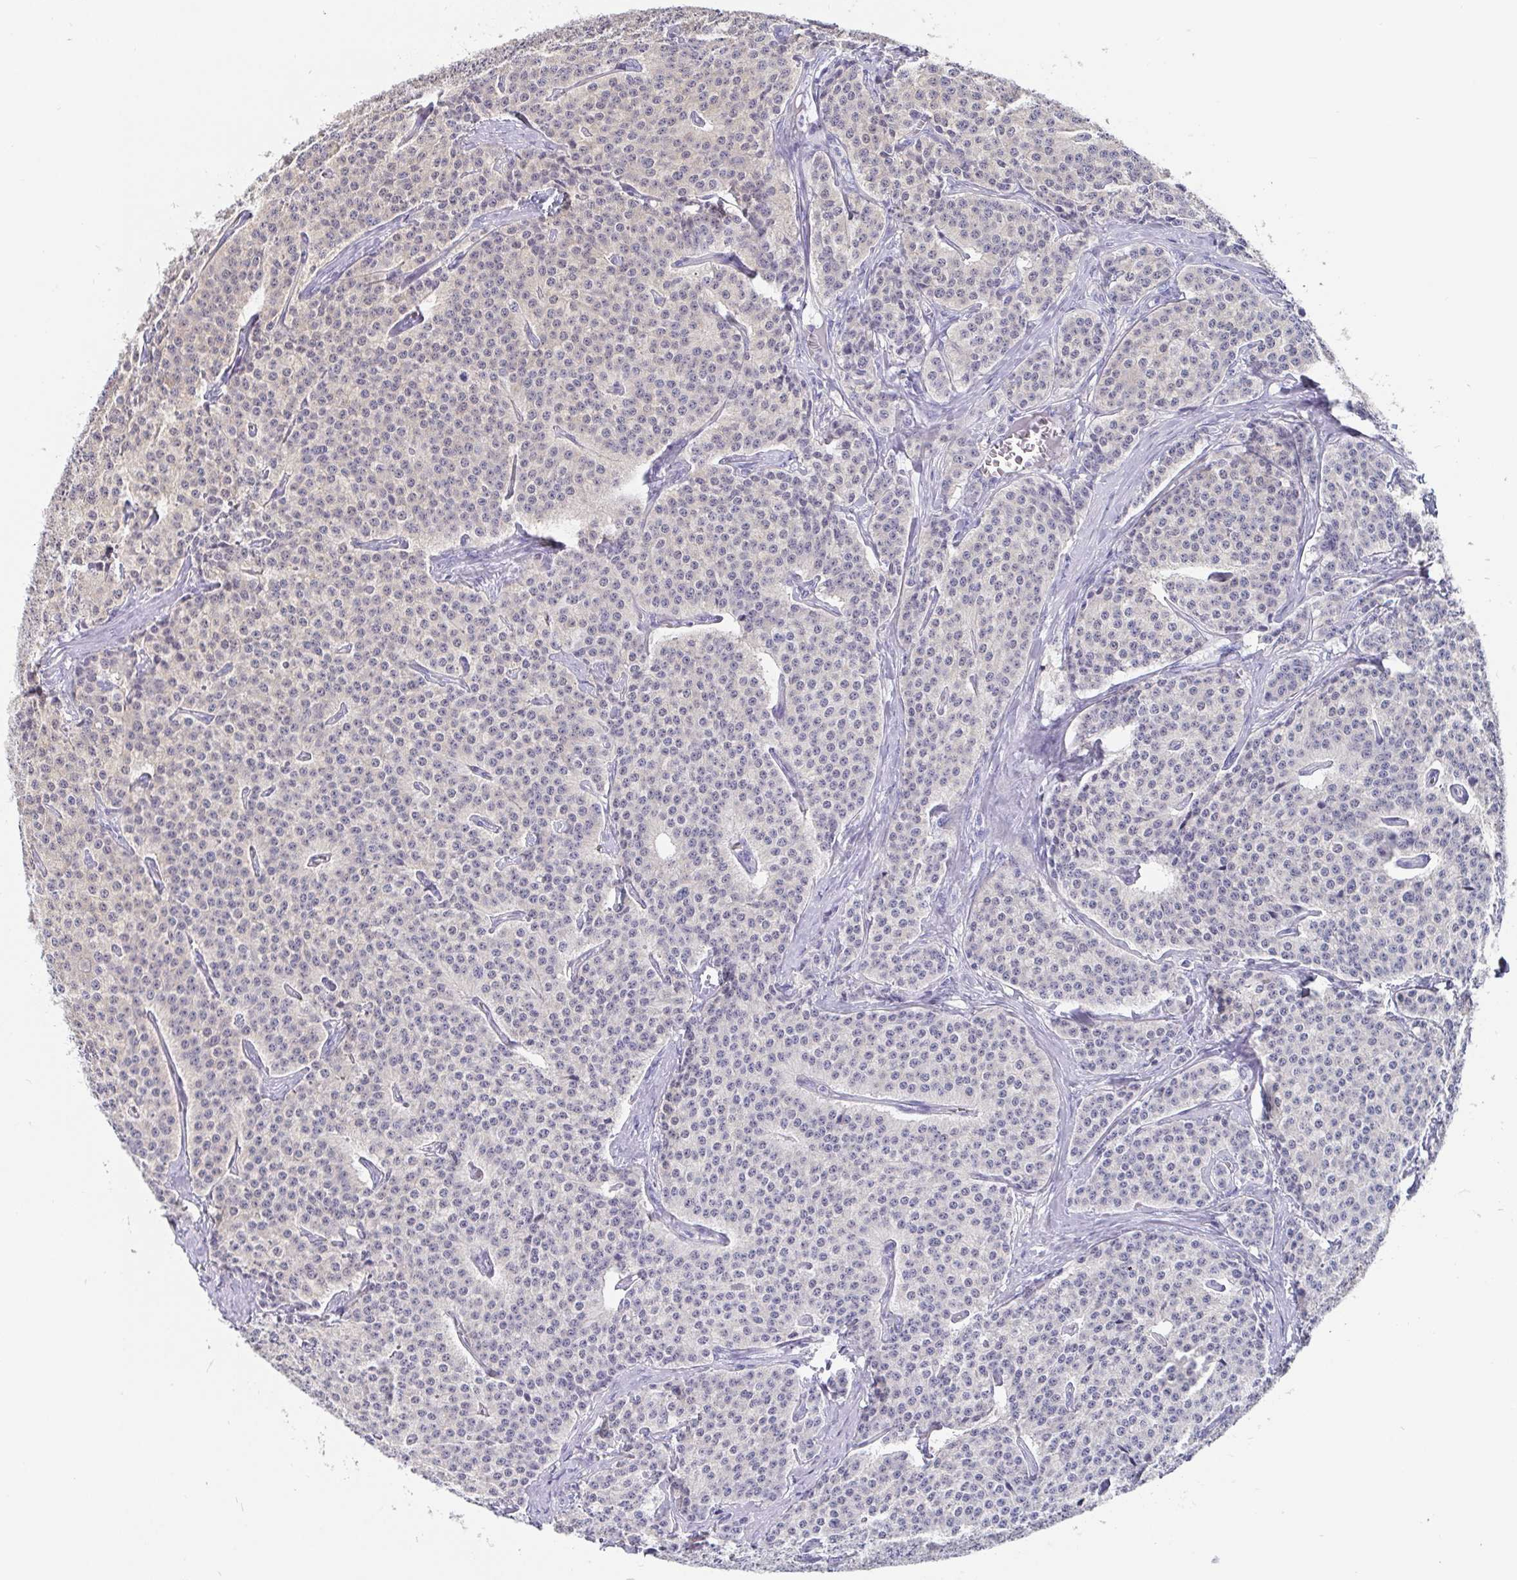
{"staining": {"intensity": "negative", "quantity": "none", "location": "none"}, "tissue": "carcinoid", "cell_type": "Tumor cells", "image_type": "cancer", "snomed": [{"axis": "morphology", "description": "Carcinoid, malignant, NOS"}, {"axis": "topography", "description": "Small intestine"}], "caption": "Immunohistochemical staining of human carcinoid demonstrates no significant positivity in tumor cells.", "gene": "IDH1", "patient": {"sex": "female", "age": 64}}